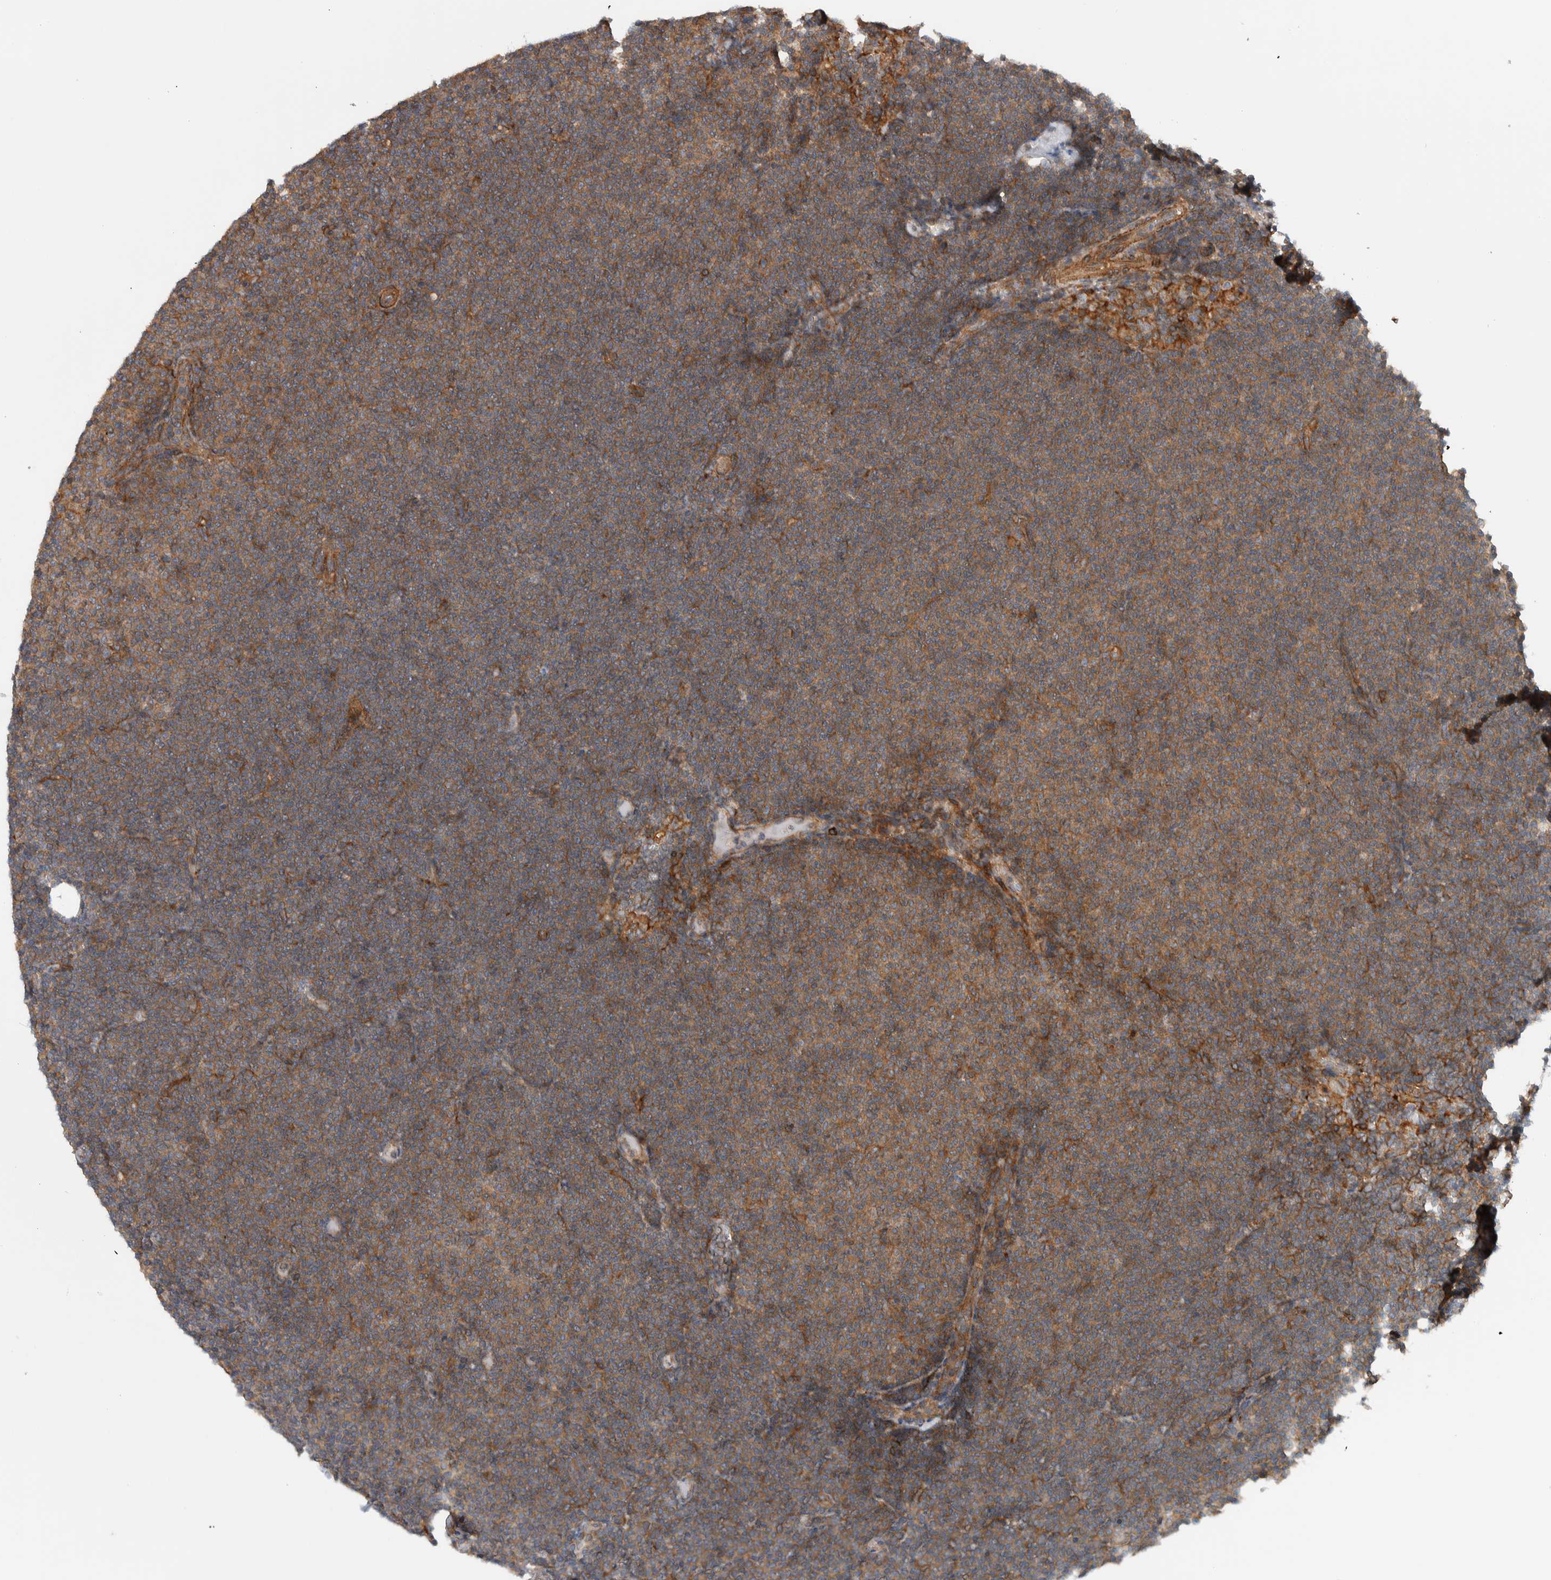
{"staining": {"intensity": "weak", "quantity": ">75%", "location": "cytoplasmic/membranous"}, "tissue": "lymphoma", "cell_type": "Tumor cells", "image_type": "cancer", "snomed": [{"axis": "morphology", "description": "Malignant lymphoma, non-Hodgkin's type, Low grade"}, {"axis": "topography", "description": "Lymph node"}], "caption": "IHC staining of low-grade malignant lymphoma, non-Hodgkin's type, which displays low levels of weak cytoplasmic/membranous expression in about >75% of tumor cells indicating weak cytoplasmic/membranous protein positivity. The staining was performed using DAB (3,3'-diaminobenzidine) (brown) for protein detection and nuclei were counterstained in hematoxylin (blue).", "gene": "MPRIP", "patient": {"sex": "female", "age": 53}}